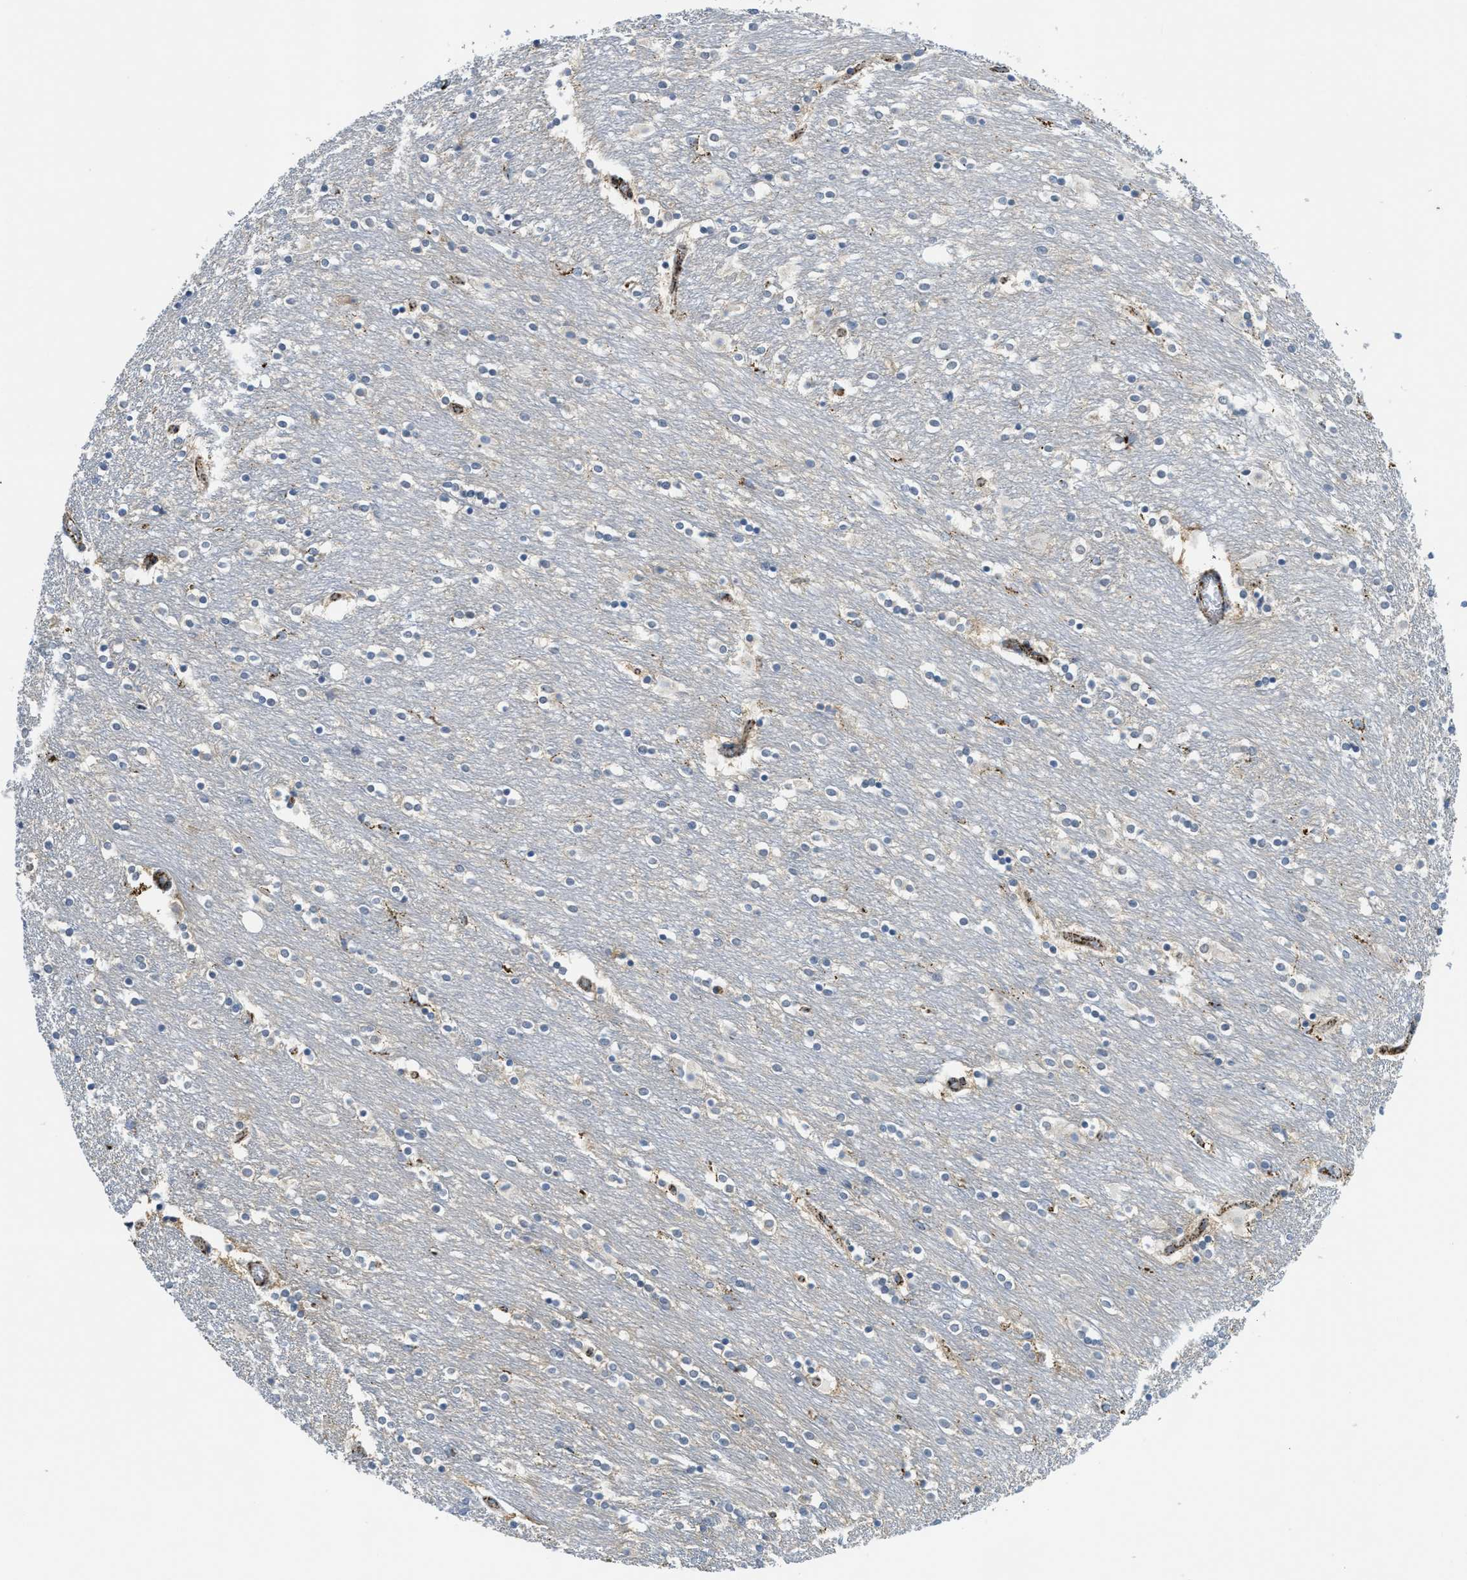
{"staining": {"intensity": "negative", "quantity": "none", "location": "none"}, "tissue": "caudate", "cell_type": "Glial cells", "image_type": "normal", "snomed": [{"axis": "morphology", "description": "Normal tissue, NOS"}, {"axis": "topography", "description": "Lateral ventricle wall"}], "caption": "A micrograph of caudate stained for a protein displays no brown staining in glial cells.", "gene": "SQOR", "patient": {"sex": "female", "age": 54}}